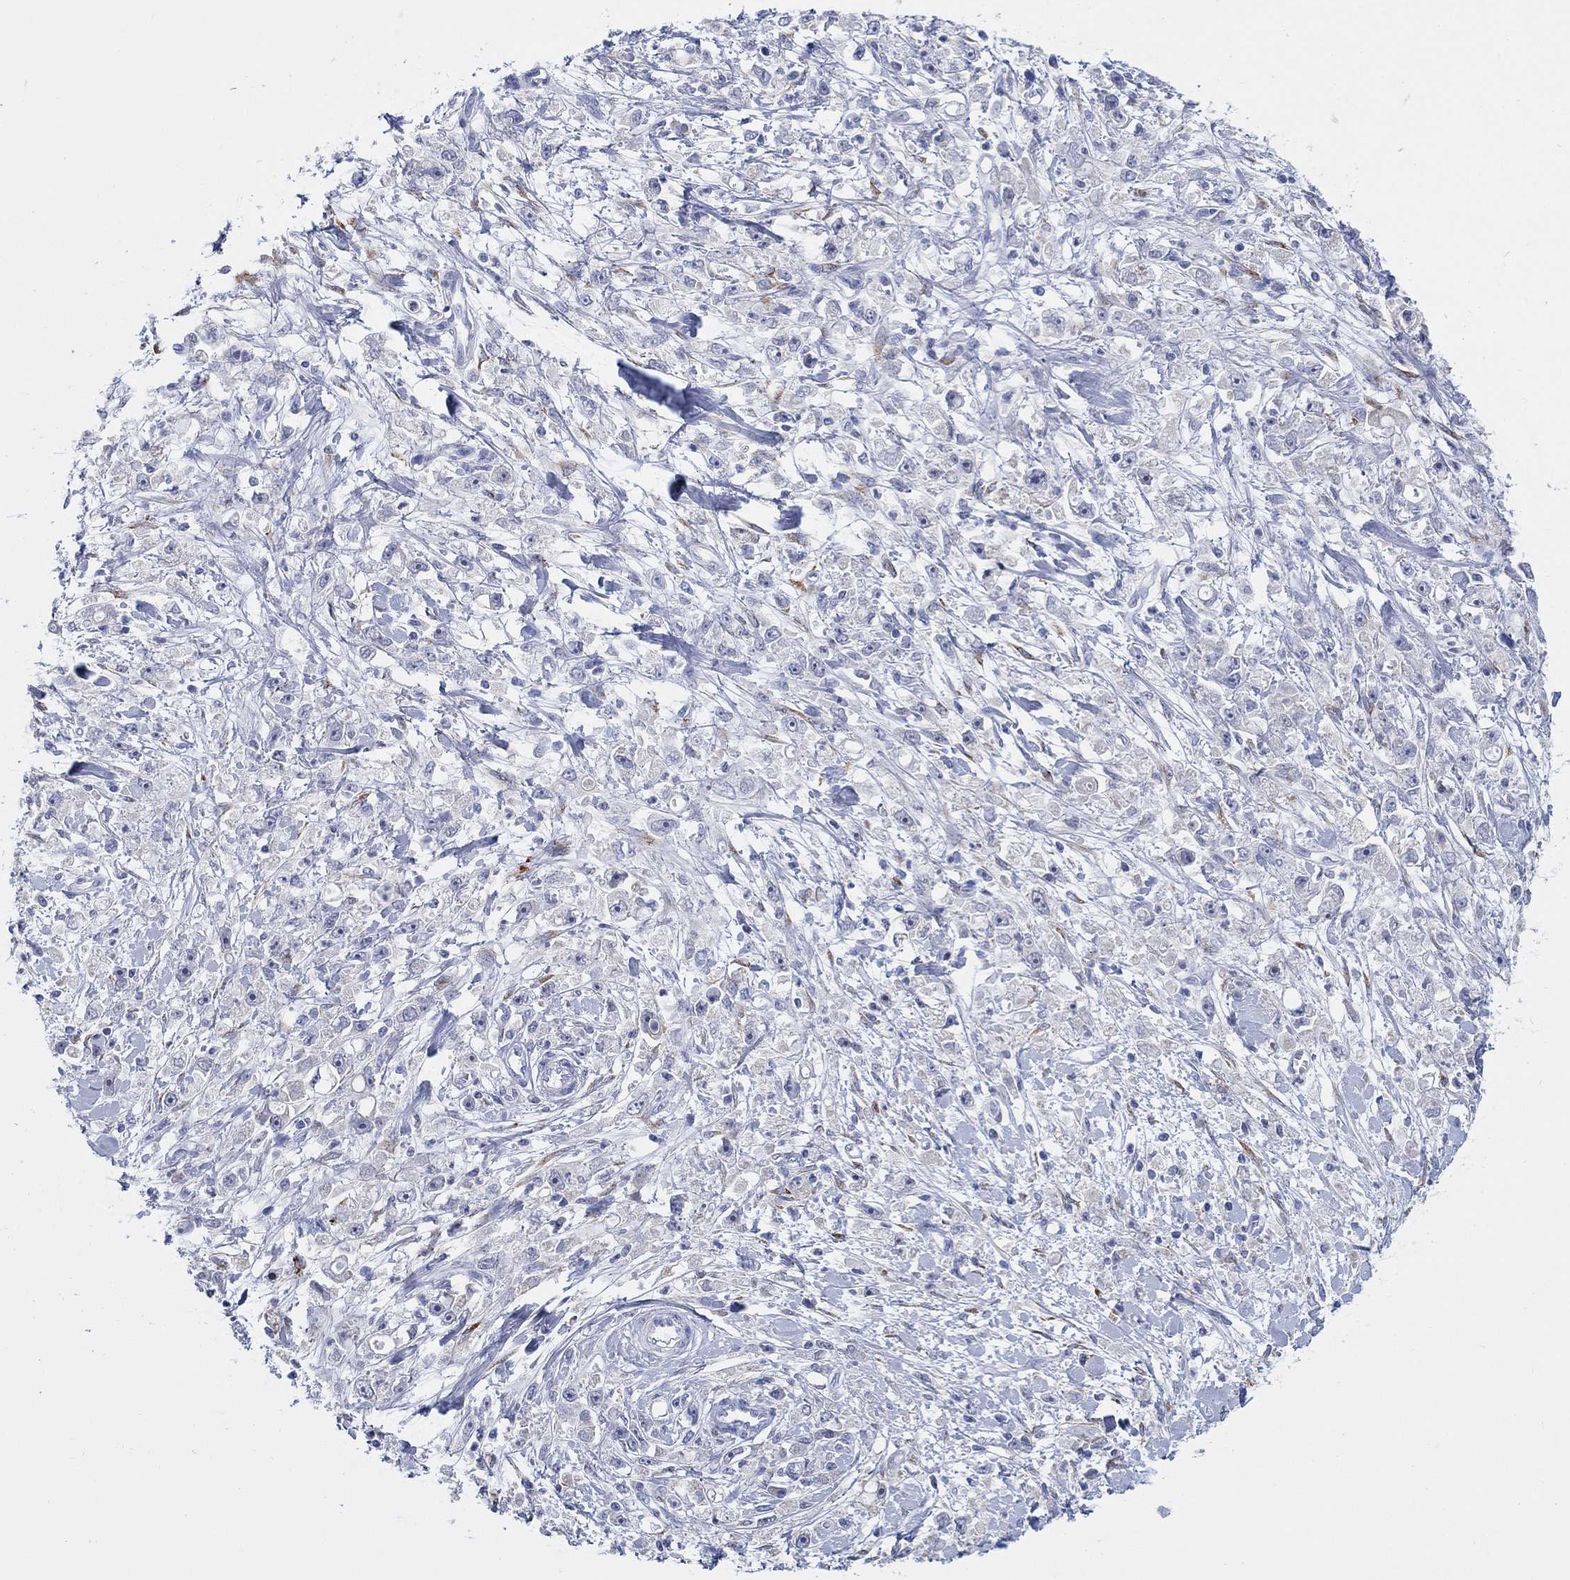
{"staining": {"intensity": "negative", "quantity": "none", "location": "none"}, "tissue": "stomach cancer", "cell_type": "Tumor cells", "image_type": "cancer", "snomed": [{"axis": "morphology", "description": "Adenocarcinoma, NOS"}, {"axis": "topography", "description": "Stomach"}], "caption": "DAB immunohistochemical staining of adenocarcinoma (stomach) exhibits no significant staining in tumor cells.", "gene": "REEP2", "patient": {"sex": "female", "age": 59}}